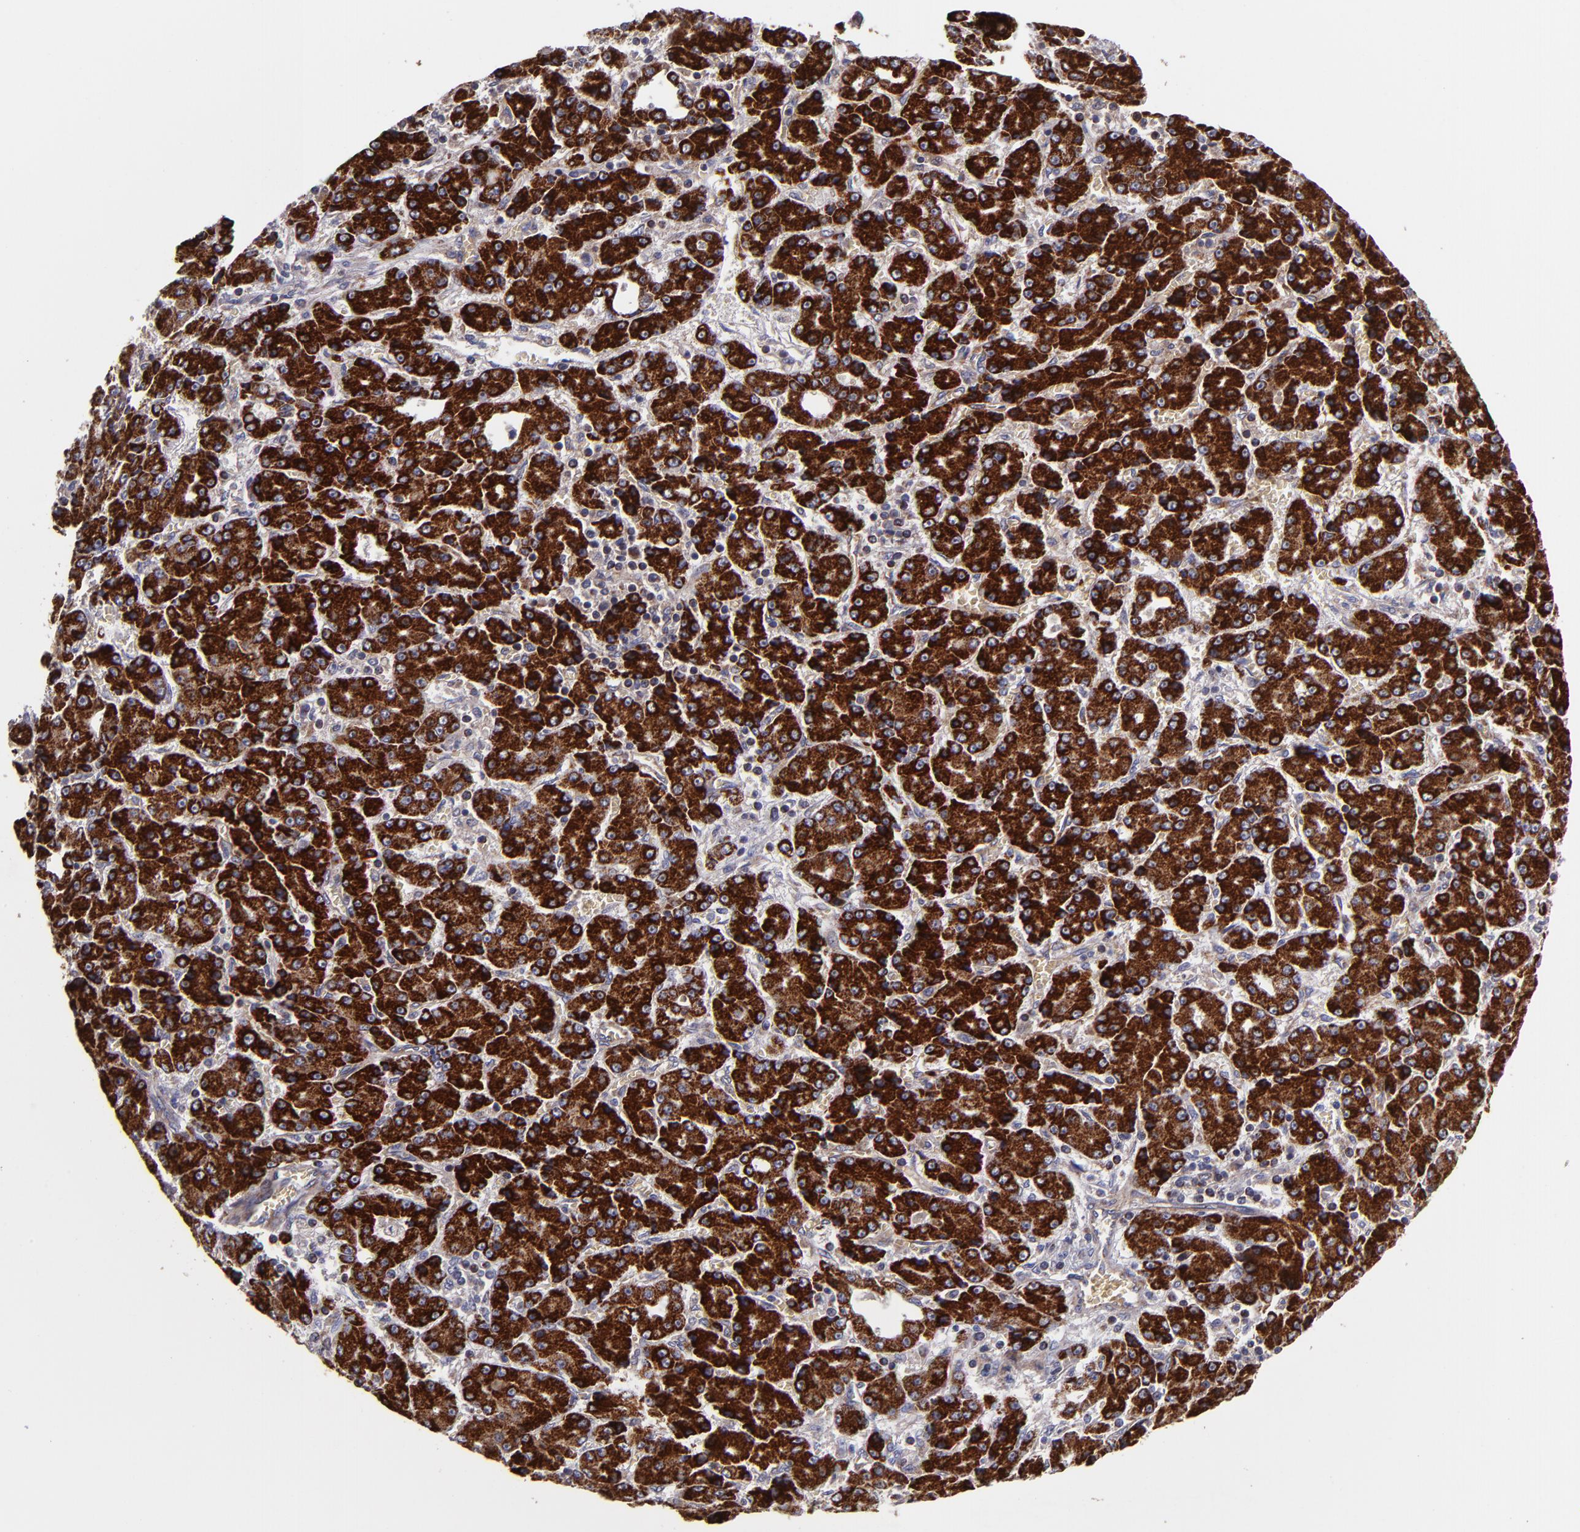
{"staining": {"intensity": "strong", "quantity": ">75%", "location": "cytoplasmic/membranous"}, "tissue": "liver cancer", "cell_type": "Tumor cells", "image_type": "cancer", "snomed": [{"axis": "morphology", "description": "Carcinoma, Hepatocellular, NOS"}, {"axis": "topography", "description": "Liver"}], "caption": "High-power microscopy captured an IHC photomicrograph of liver cancer (hepatocellular carcinoma), revealing strong cytoplasmic/membranous staining in approximately >75% of tumor cells.", "gene": "CLTA", "patient": {"sex": "male", "age": 69}}